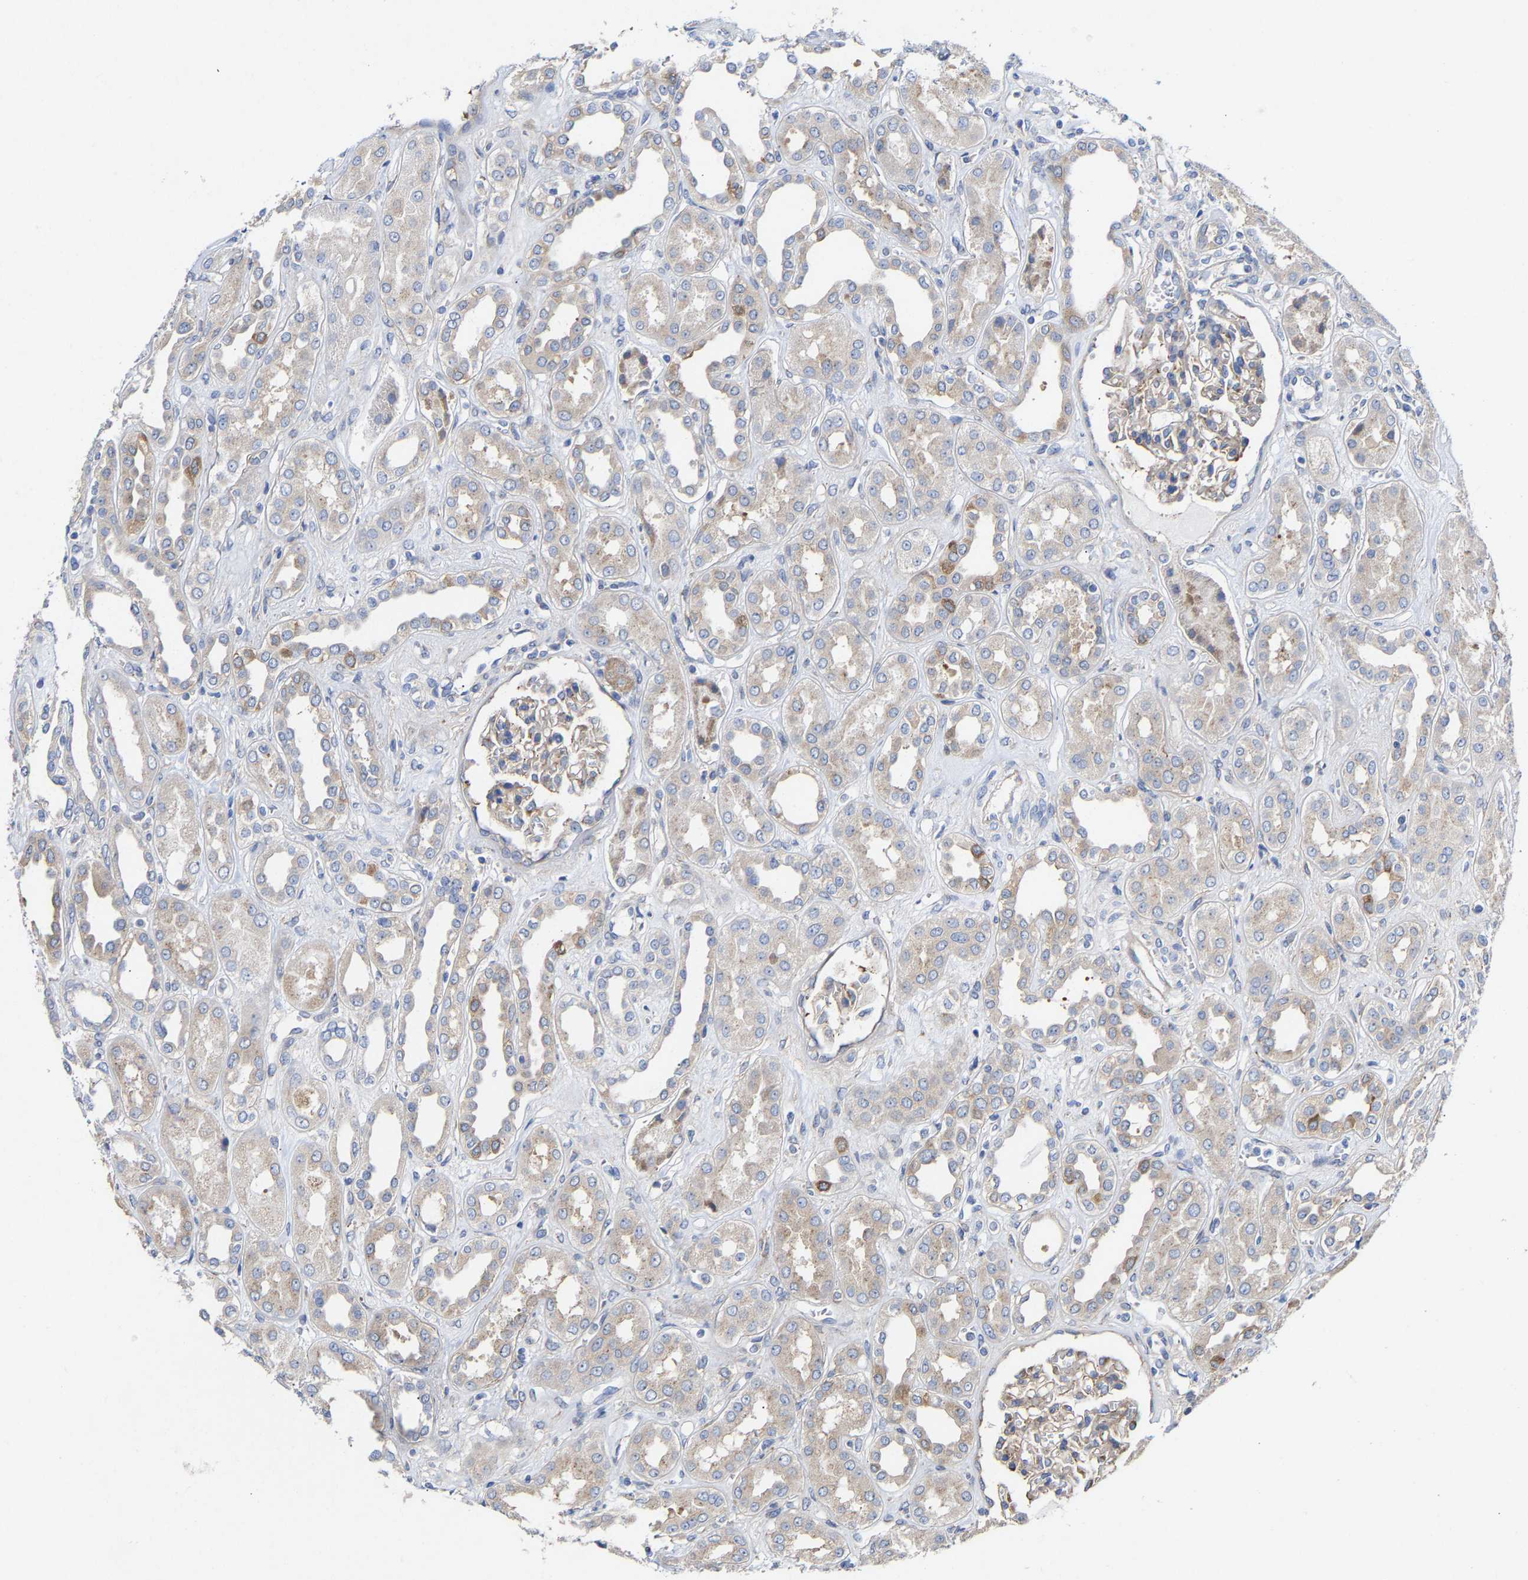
{"staining": {"intensity": "weak", "quantity": ">75%", "location": "cytoplasmic/membranous"}, "tissue": "kidney", "cell_type": "Cells in glomeruli", "image_type": "normal", "snomed": [{"axis": "morphology", "description": "Normal tissue, NOS"}, {"axis": "topography", "description": "Kidney"}], "caption": "Weak cytoplasmic/membranous positivity is appreciated in about >75% of cells in glomeruli in normal kidney. Using DAB (3,3'-diaminobenzidine) (brown) and hematoxylin (blue) stains, captured at high magnification using brightfield microscopy.", "gene": "PPP1R15A", "patient": {"sex": "male", "age": 59}}